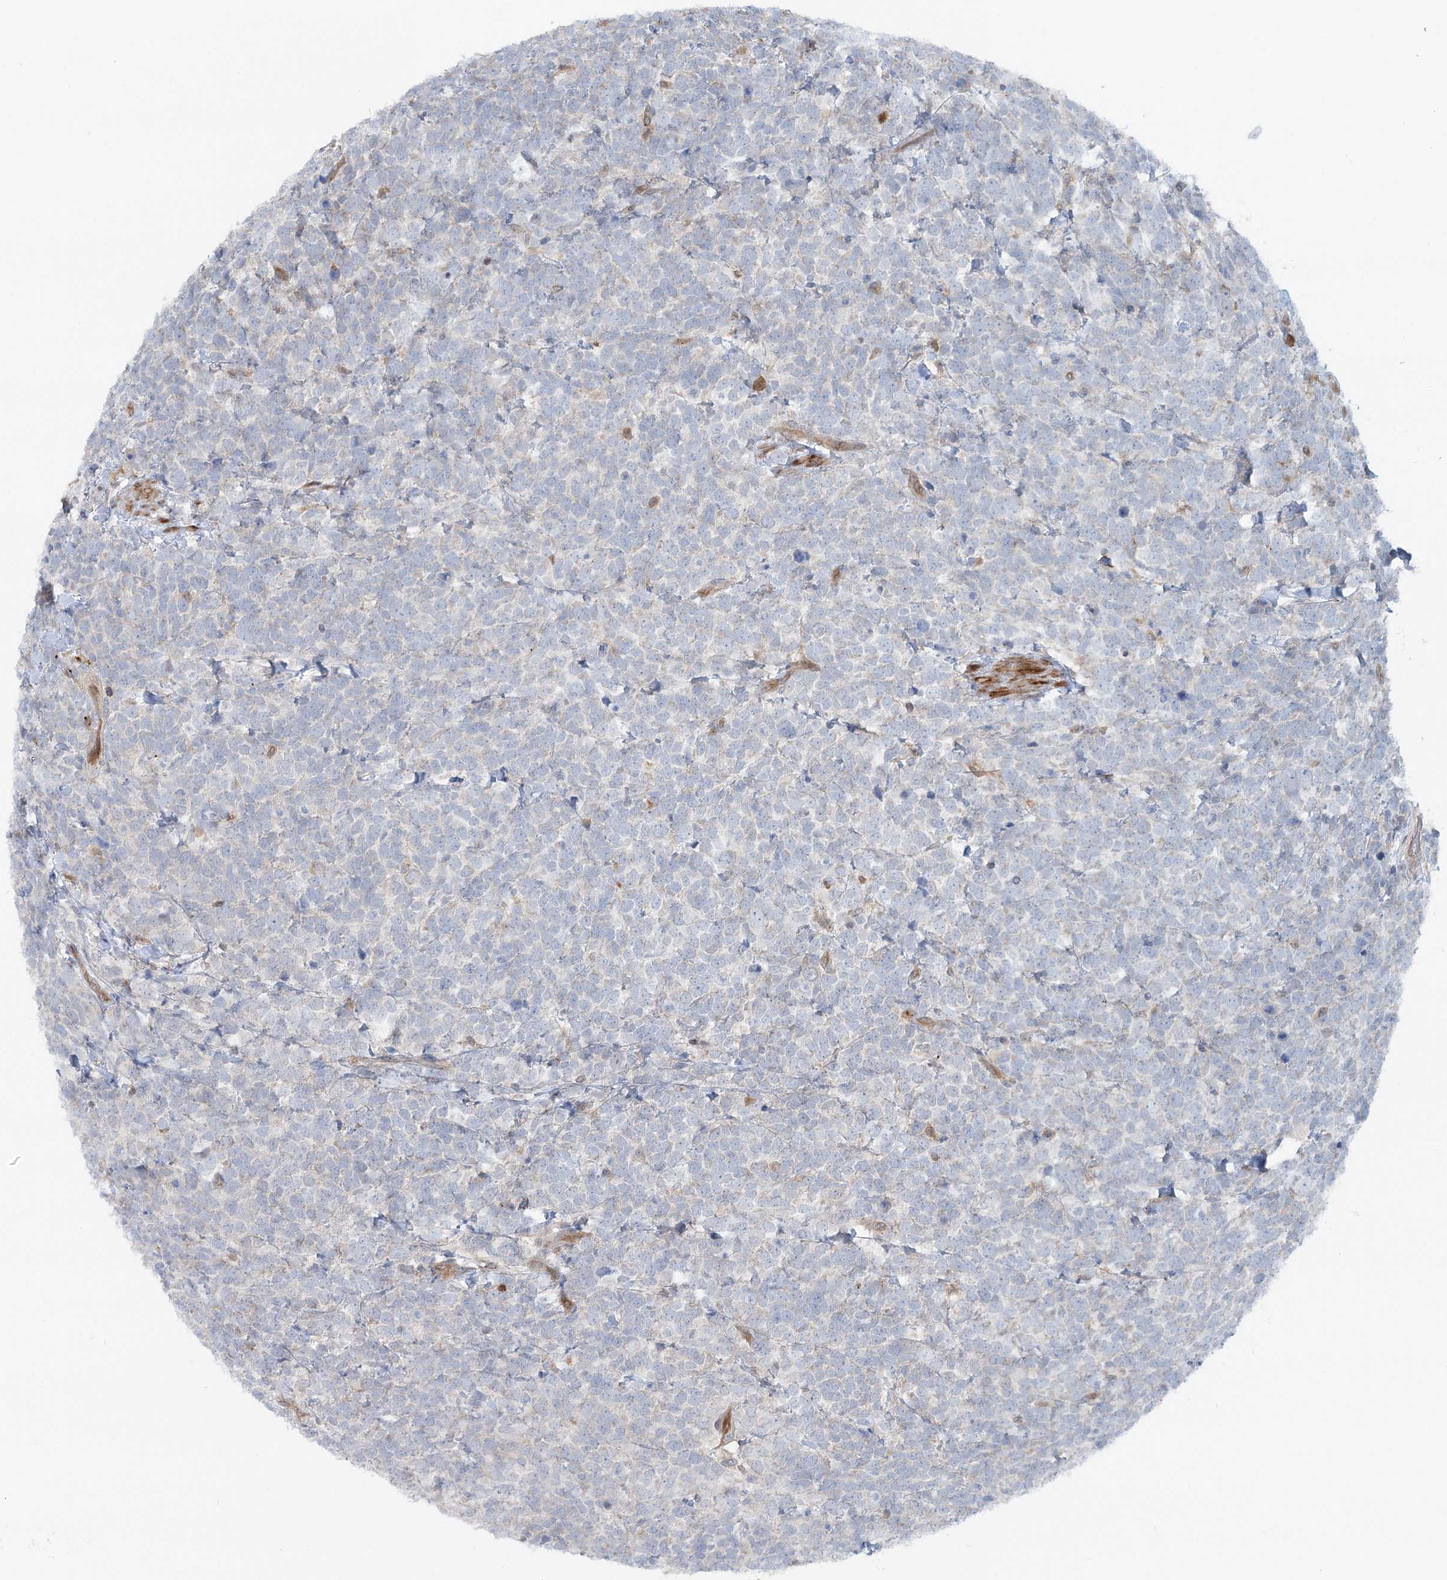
{"staining": {"intensity": "negative", "quantity": "none", "location": "none"}, "tissue": "urothelial cancer", "cell_type": "Tumor cells", "image_type": "cancer", "snomed": [{"axis": "morphology", "description": "Urothelial carcinoma, High grade"}, {"axis": "topography", "description": "Urinary bladder"}], "caption": "This is an immunohistochemistry micrograph of urothelial carcinoma (high-grade). There is no staining in tumor cells.", "gene": "GBE1", "patient": {"sex": "female", "age": 82}}